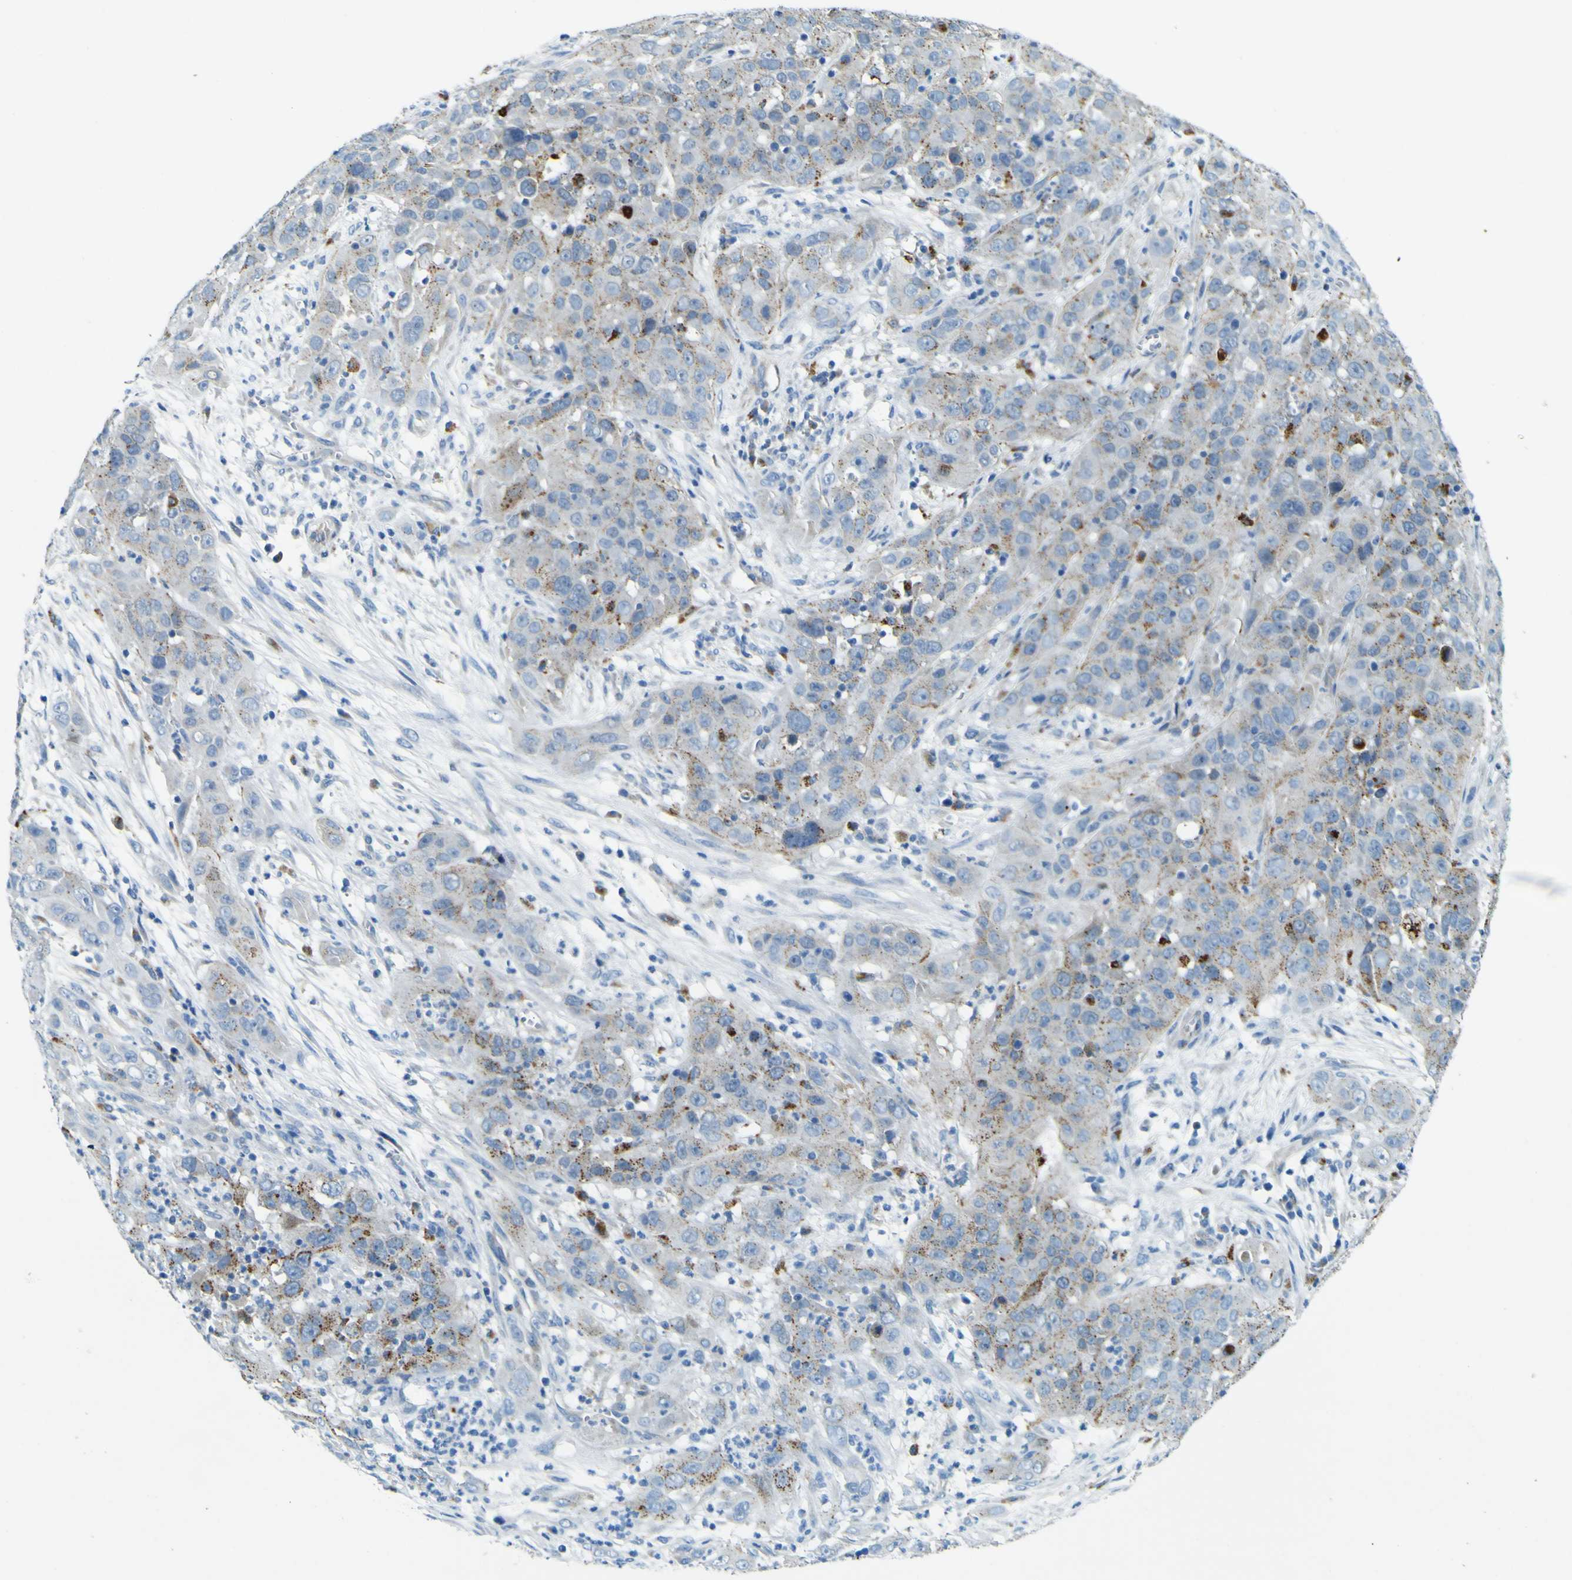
{"staining": {"intensity": "moderate", "quantity": "25%-75%", "location": "cytoplasmic/membranous"}, "tissue": "cervical cancer", "cell_type": "Tumor cells", "image_type": "cancer", "snomed": [{"axis": "morphology", "description": "Squamous cell carcinoma, NOS"}, {"axis": "topography", "description": "Cervix"}], "caption": "About 25%-75% of tumor cells in human squamous cell carcinoma (cervical) display moderate cytoplasmic/membranous protein staining as visualized by brown immunohistochemical staining.", "gene": "PDE9A", "patient": {"sex": "female", "age": 32}}